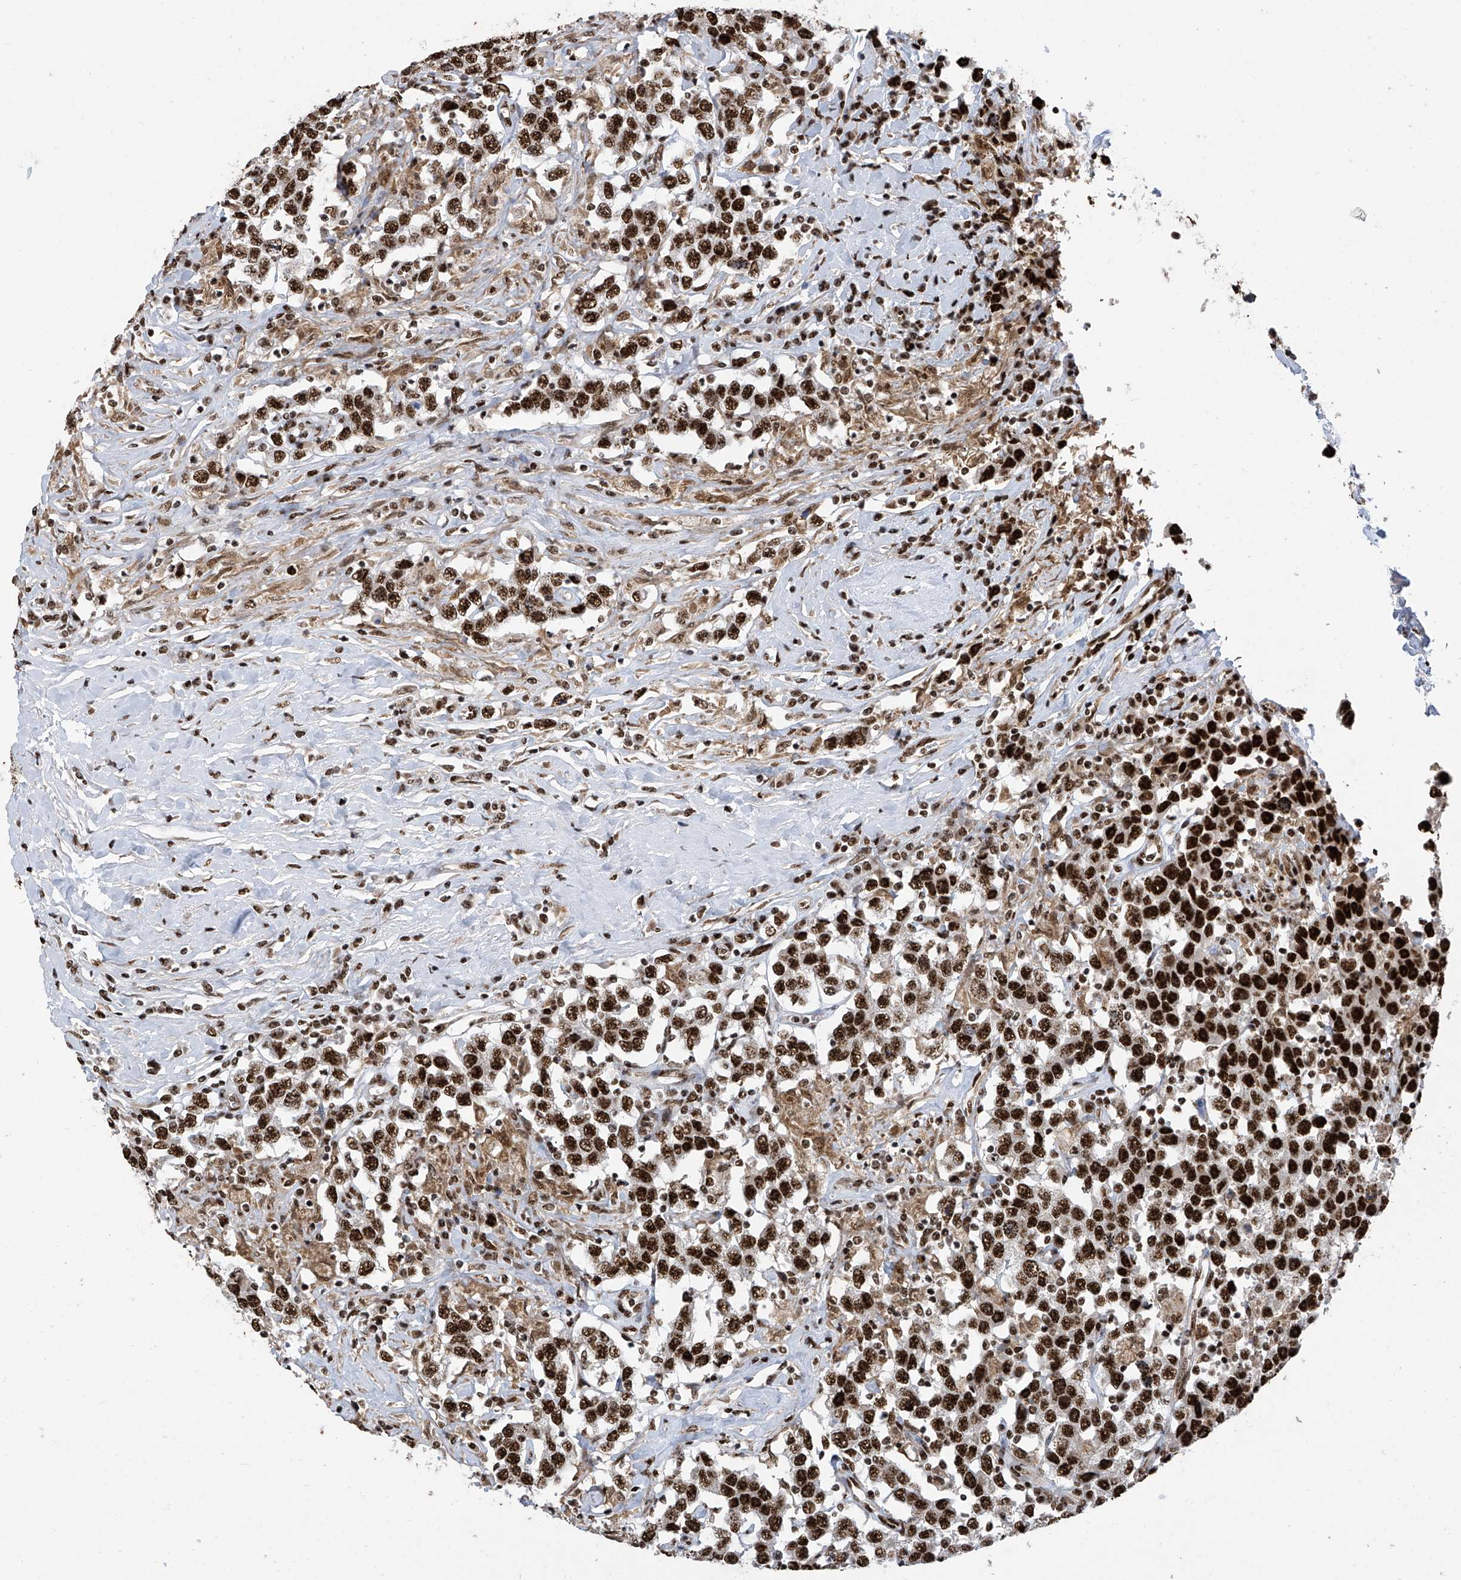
{"staining": {"intensity": "strong", "quantity": ">75%", "location": "nuclear"}, "tissue": "testis cancer", "cell_type": "Tumor cells", "image_type": "cancer", "snomed": [{"axis": "morphology", "description": "Seminoma, NOS"}, {"axis": "topography", "description": "Testis"}], "caption": "Brown immunohistochemical staining in human testis seminoma shows strong nuclear expression in about >75% of tumor cells.", "gene": "APLF", "patient": {"sex": "male", "age": 41}}